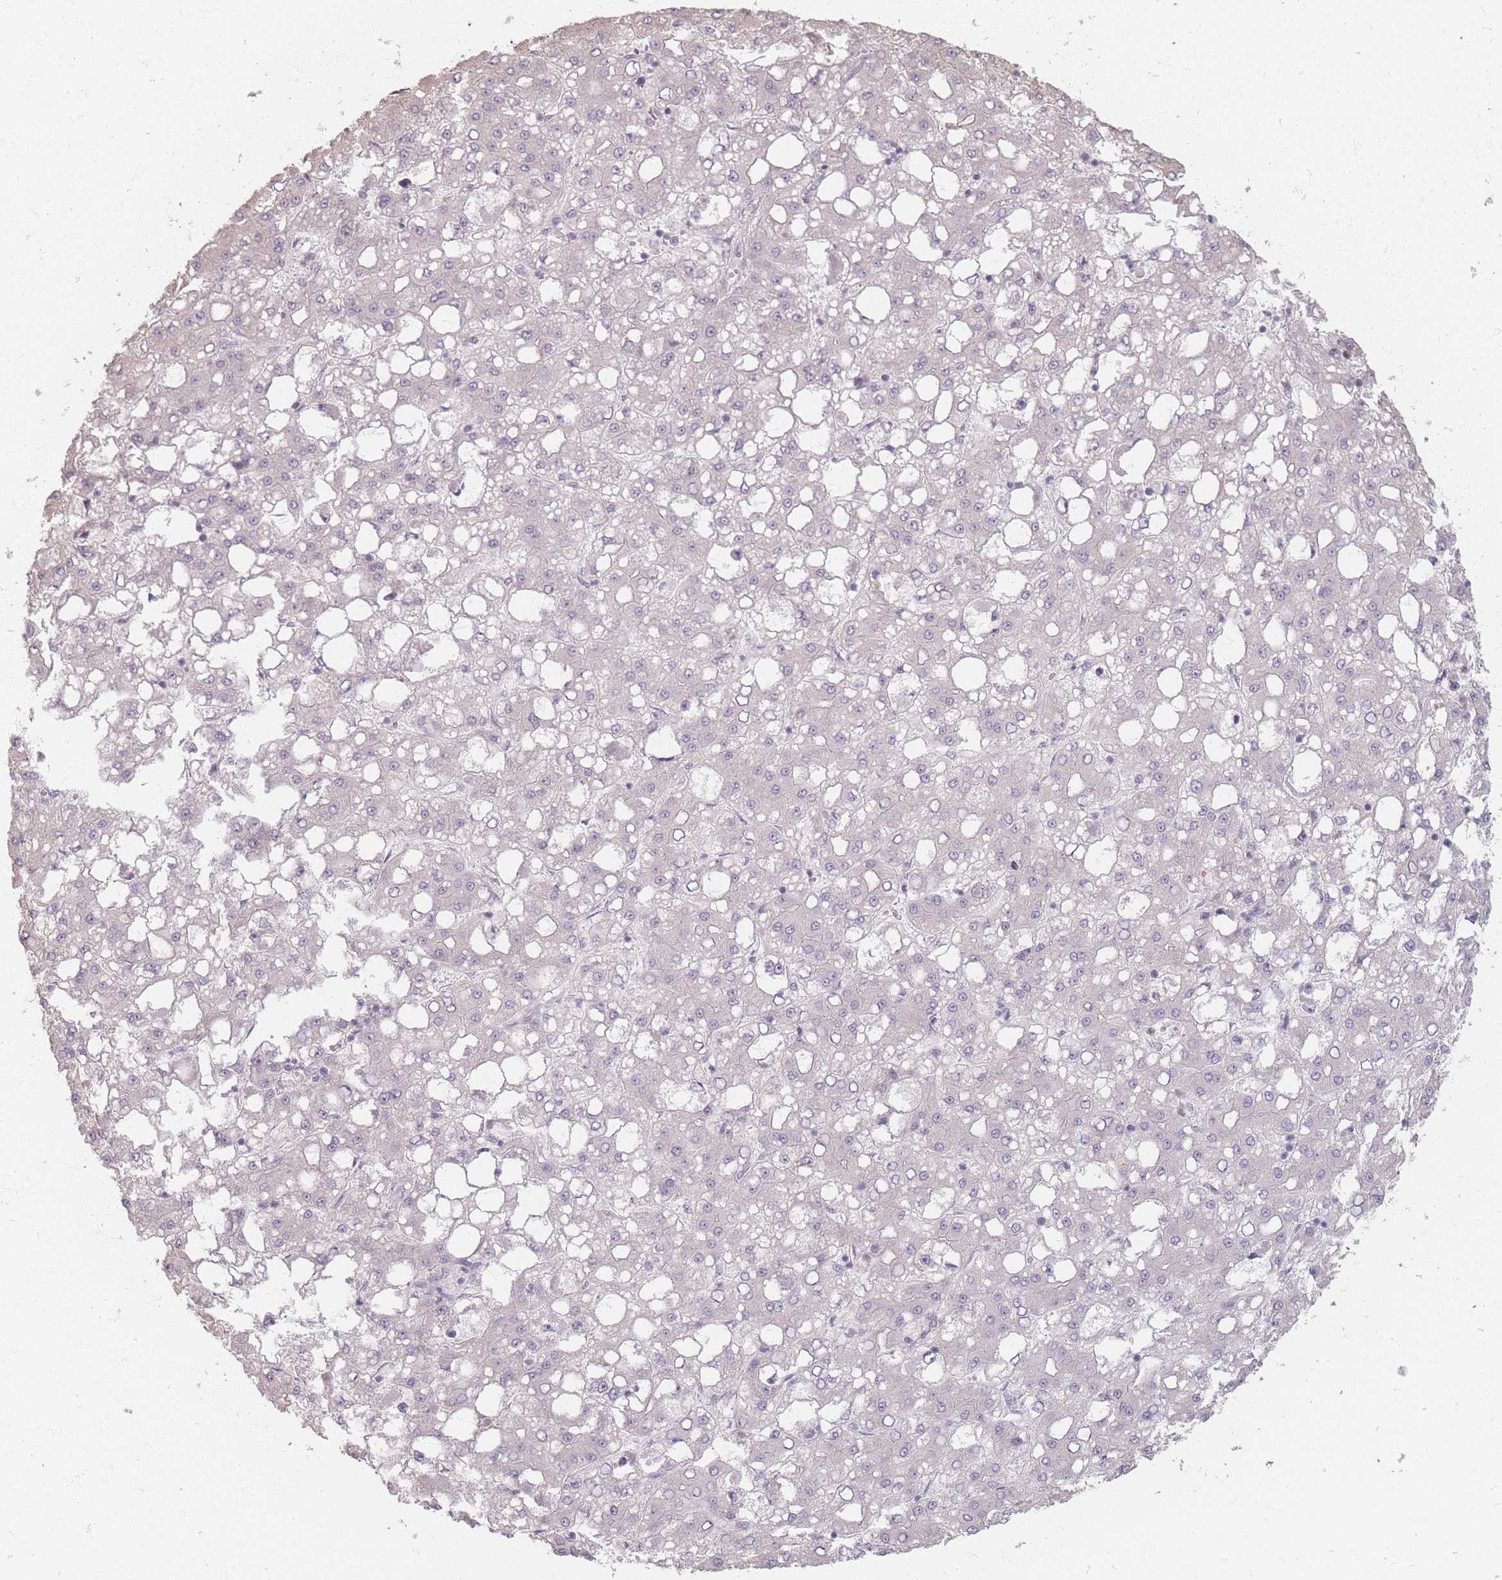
{"staining": {"intensity": "negative", "quantity": "none", "location": "none"}, "tissue": "liver cancer", "cell_type": "Tumor cells", "image_type": "cancer", "snomed": [{"axis": "morphology", "description": "Carcinoma, Hepatocellular, NOS"}, {"axis": "topography", "description": "Liver"}], "caption": "The immunohistochemistry (IHC) histopathology image has no significant staining in tumor cells of liver cancer (hepatocellular carcinoma) tissue.", "gene": "GABRA6", "patient": {"sex": "male", "age": 65}}